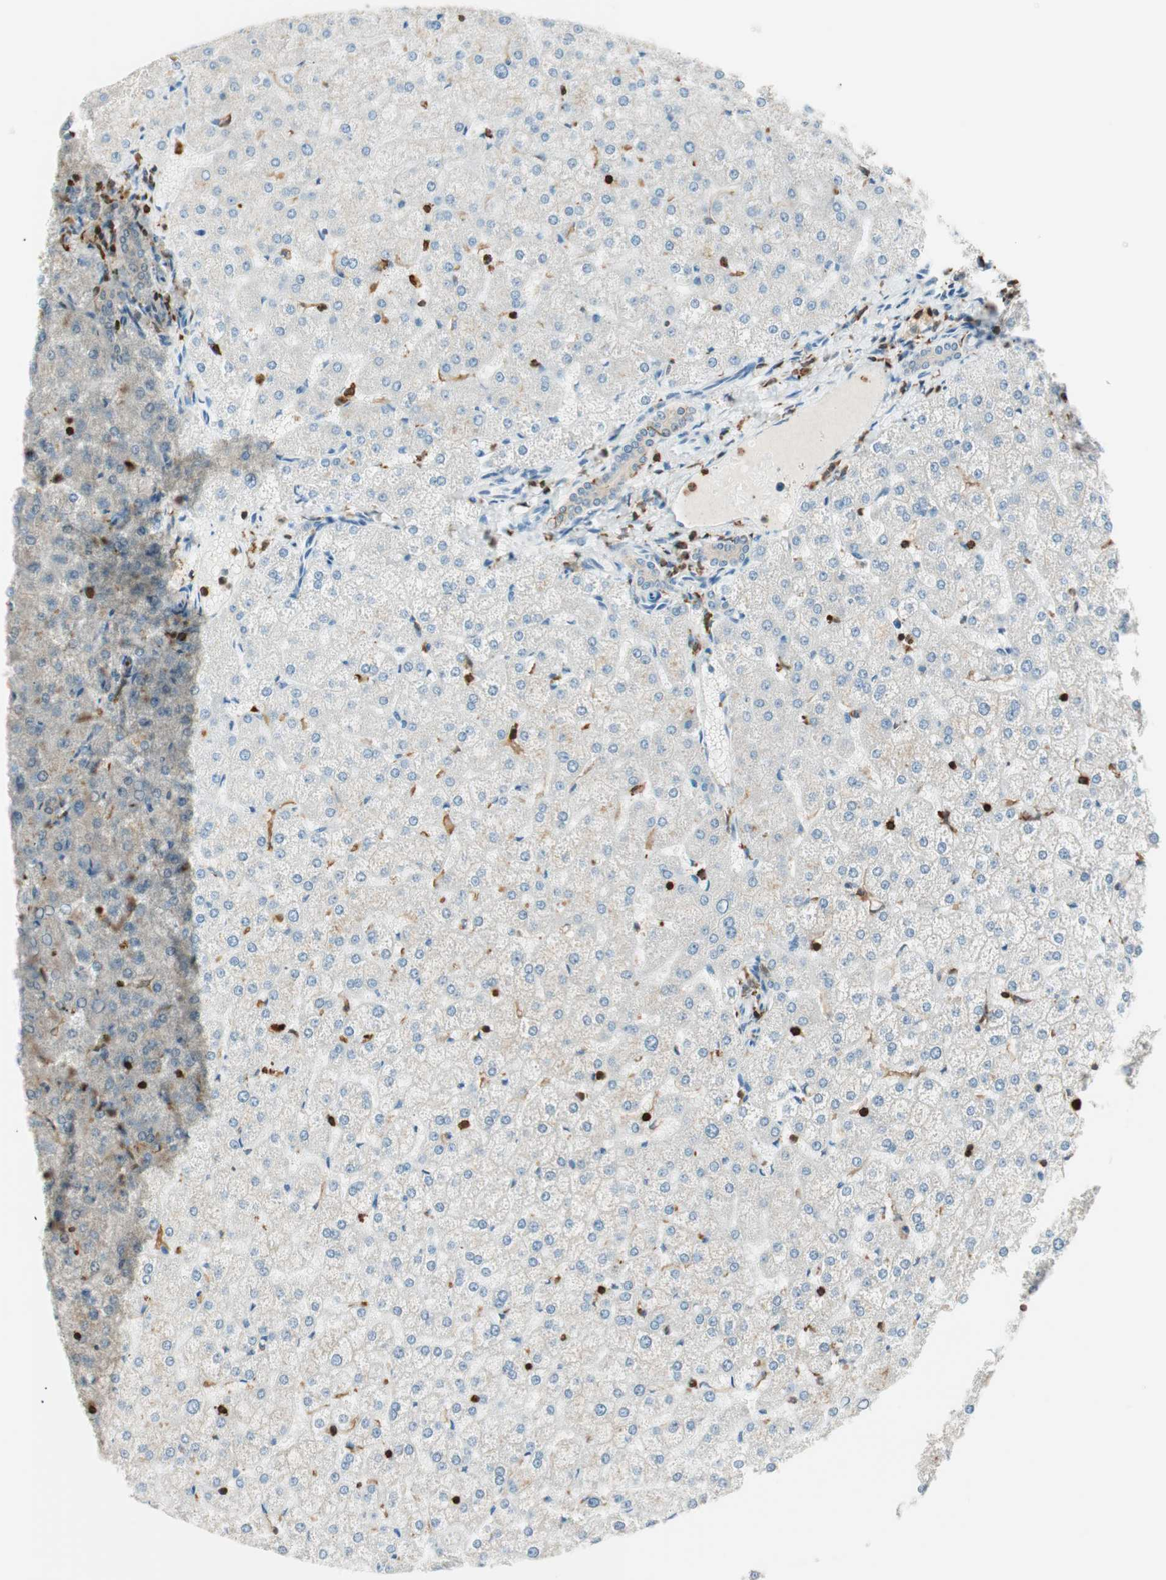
{"staining": {"intensity": "moderate", "quantity": "25%-75%", "location": "cytoplasmic/membranous"}, "tissue": "liver", "cell_type": "Cholangiocytes", "image_type": "normal", "snomed": [{"axis": "morphology", "description": "Normal tissue, NOS"}, {"axis": "topography", "description": "Liver"}], "caption": "The photomicrograph shows staining of benign liver, revealing moderate cytoplasmic/membranous protein expression (brown color) within cholangiocytes. The staining was performed using DAB to visualize the protein expression in brown, while the nuclei were stained in blue with hematoxylin (Magnification: 20x).", "gene": "HPGD", "patient": {"sex": "female", "age": 32}}